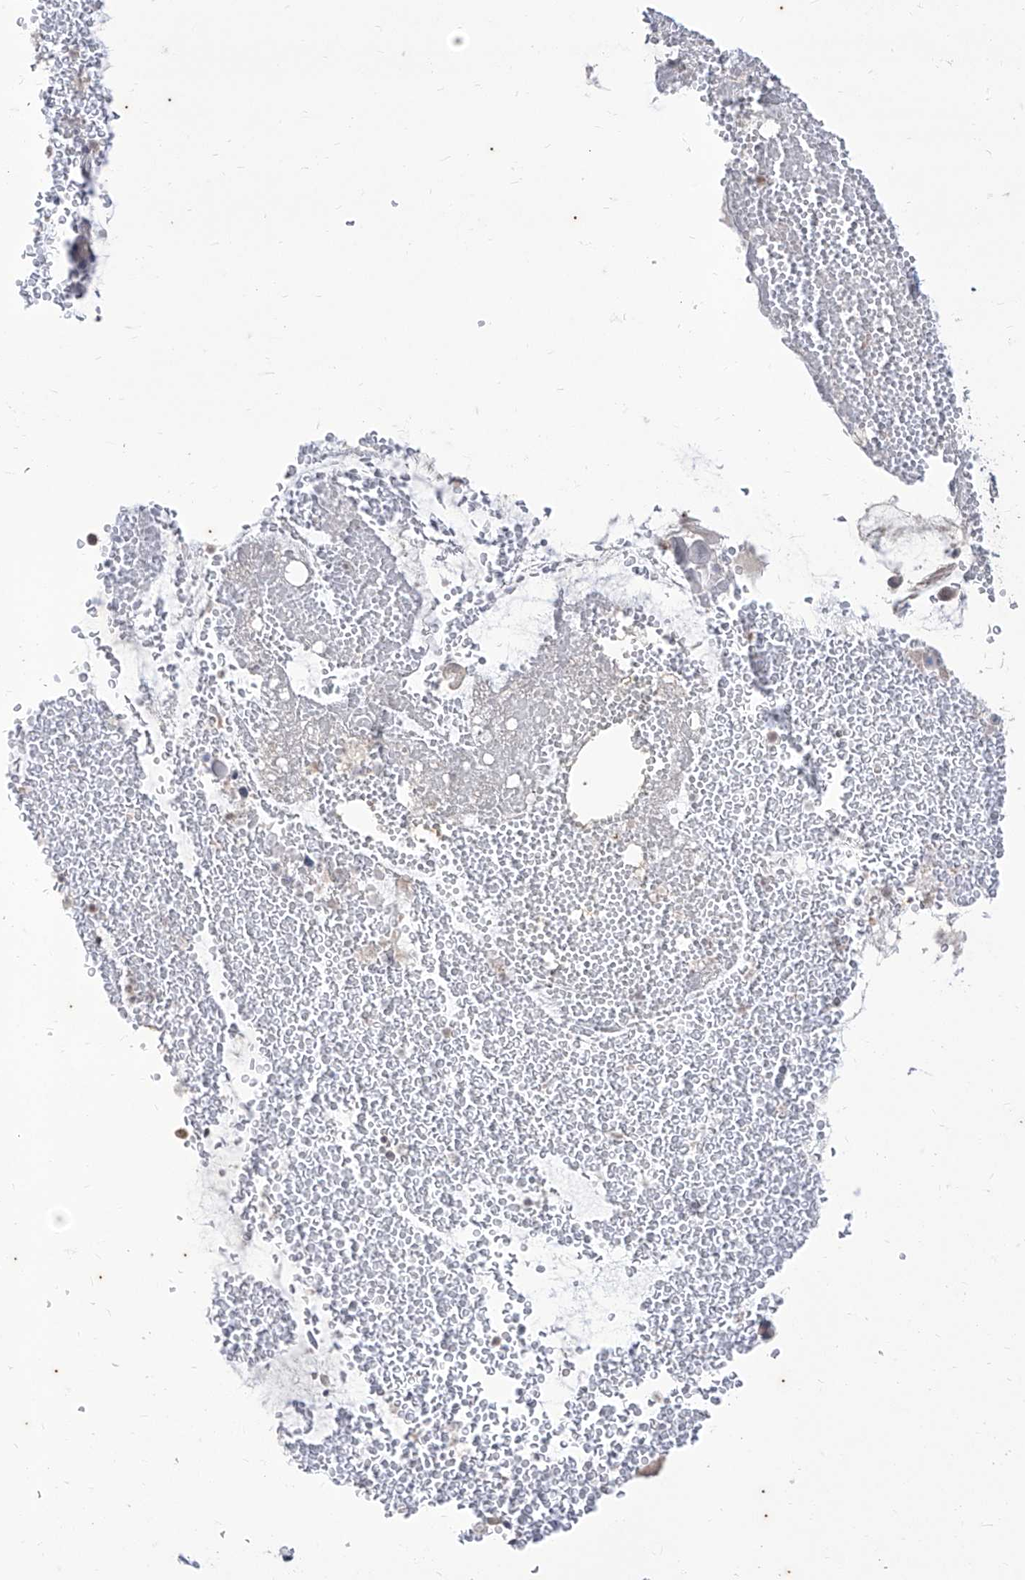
{"staining": {"intensity": "negative", "quantity": "none", "location": "none"}, "tissue": "bronchus", "cell_type": "Respiratory epithelial cells", "image_type": "normal", "snomed": [{"axis": "morphology", "description": "Normal tissue, NOS"}, {"axis": "morphology", "description": "Squamous cell carcinoma, NOS"}, {"axis": "topography", "description": "Lymph node"}, {"axis": "topography", "description": "Bronchus"}, {"axis": "topography", "description": "Lung"}], "caption": "Photomicrograph shows no significant protein expression in respiratory epithelial cells of unremarkable bronchus.", "gene": "PHF20L1", "patient": {"sex": "male", "age": 66}}